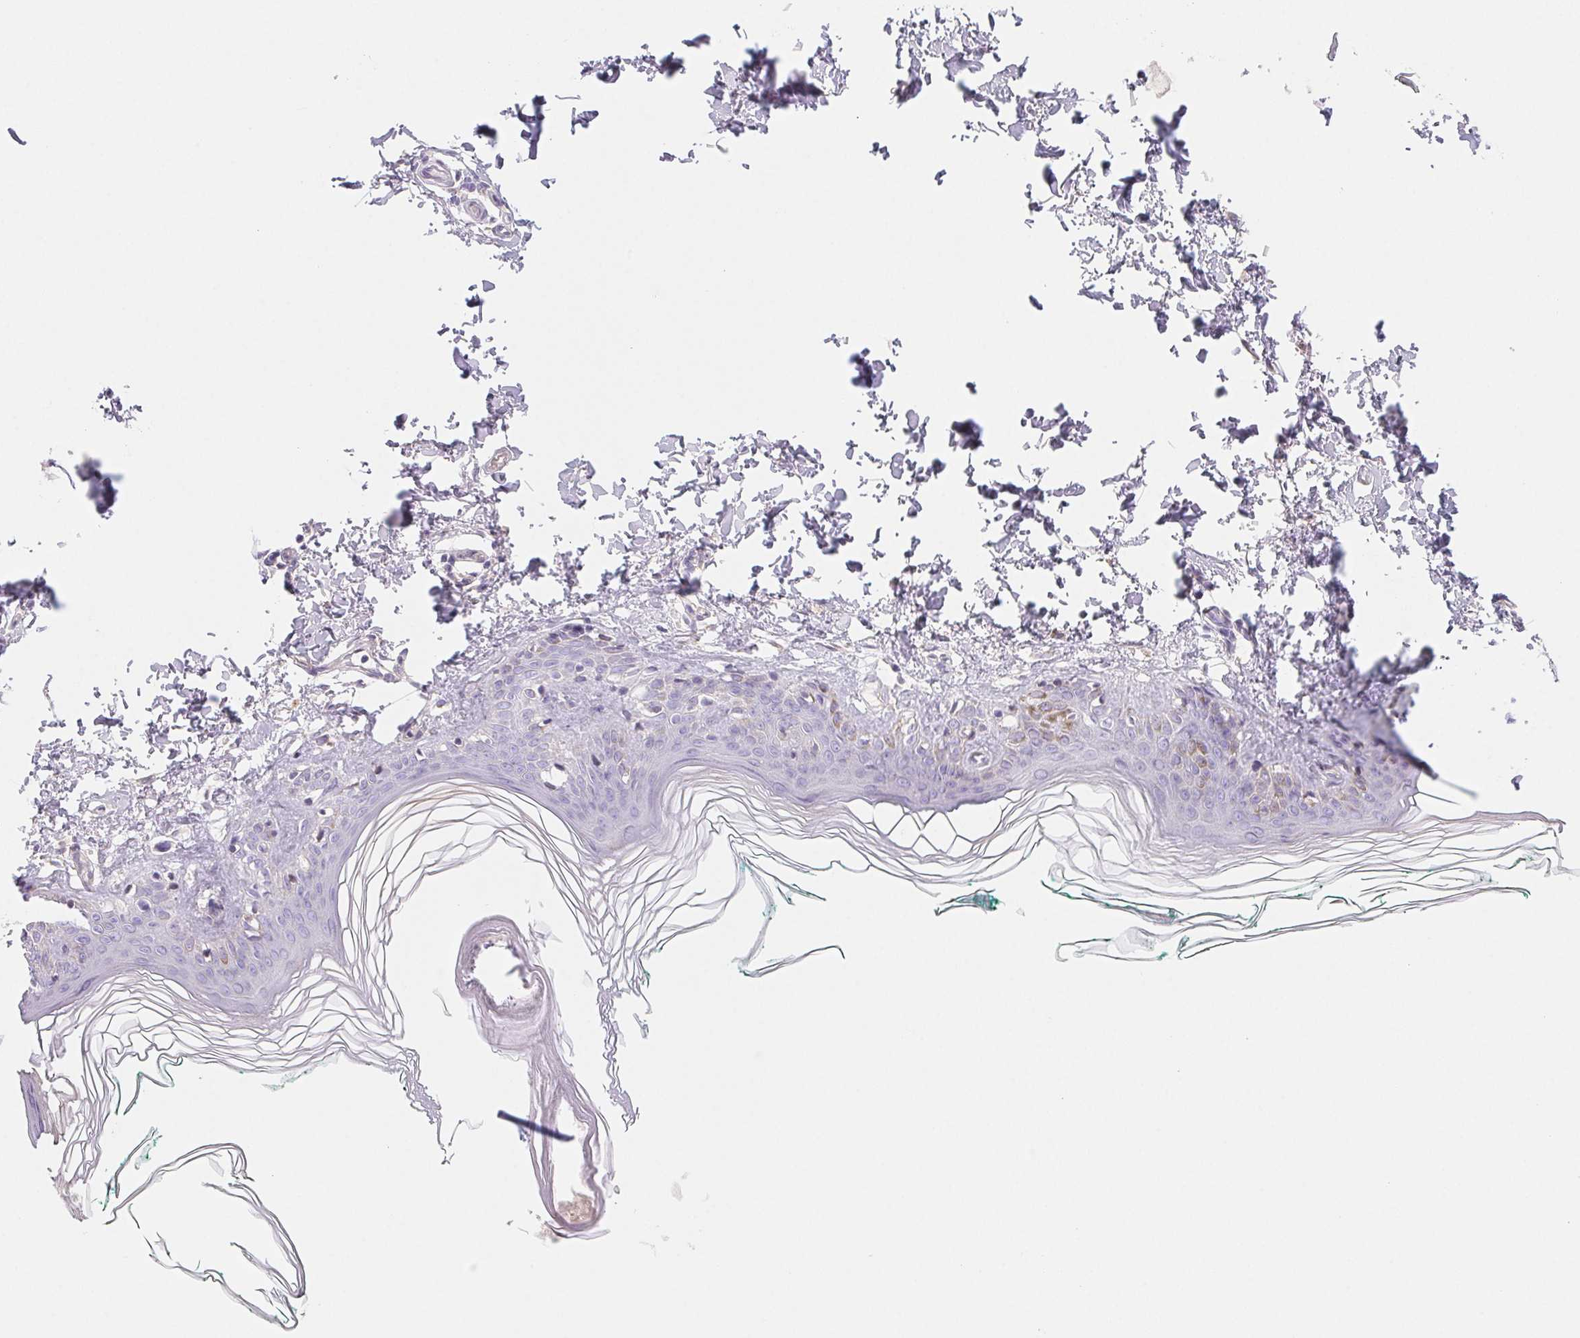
{"staining": {"intensity": "negative", "quantity": "none", "location": "none"}, "tissue": "skin", "cell_type": "Fibroblasts", "image_type": "normal", "snomed": [{"axis": "morphology", "description": "Normal tissue, NOS"}, {"axis": "topography", "description": "Skin"}, {"axis": "topography", "description": "Peripheral nerve tissue"}], "caption": "Skin was stained to show a protein in brown. There is no significant expression in fibroblasts. (Immunohistochemistry, brightfield microscopy, high magnification).", "gene": "CTNND2", "patient": {"sex": "female", "age": 45}}